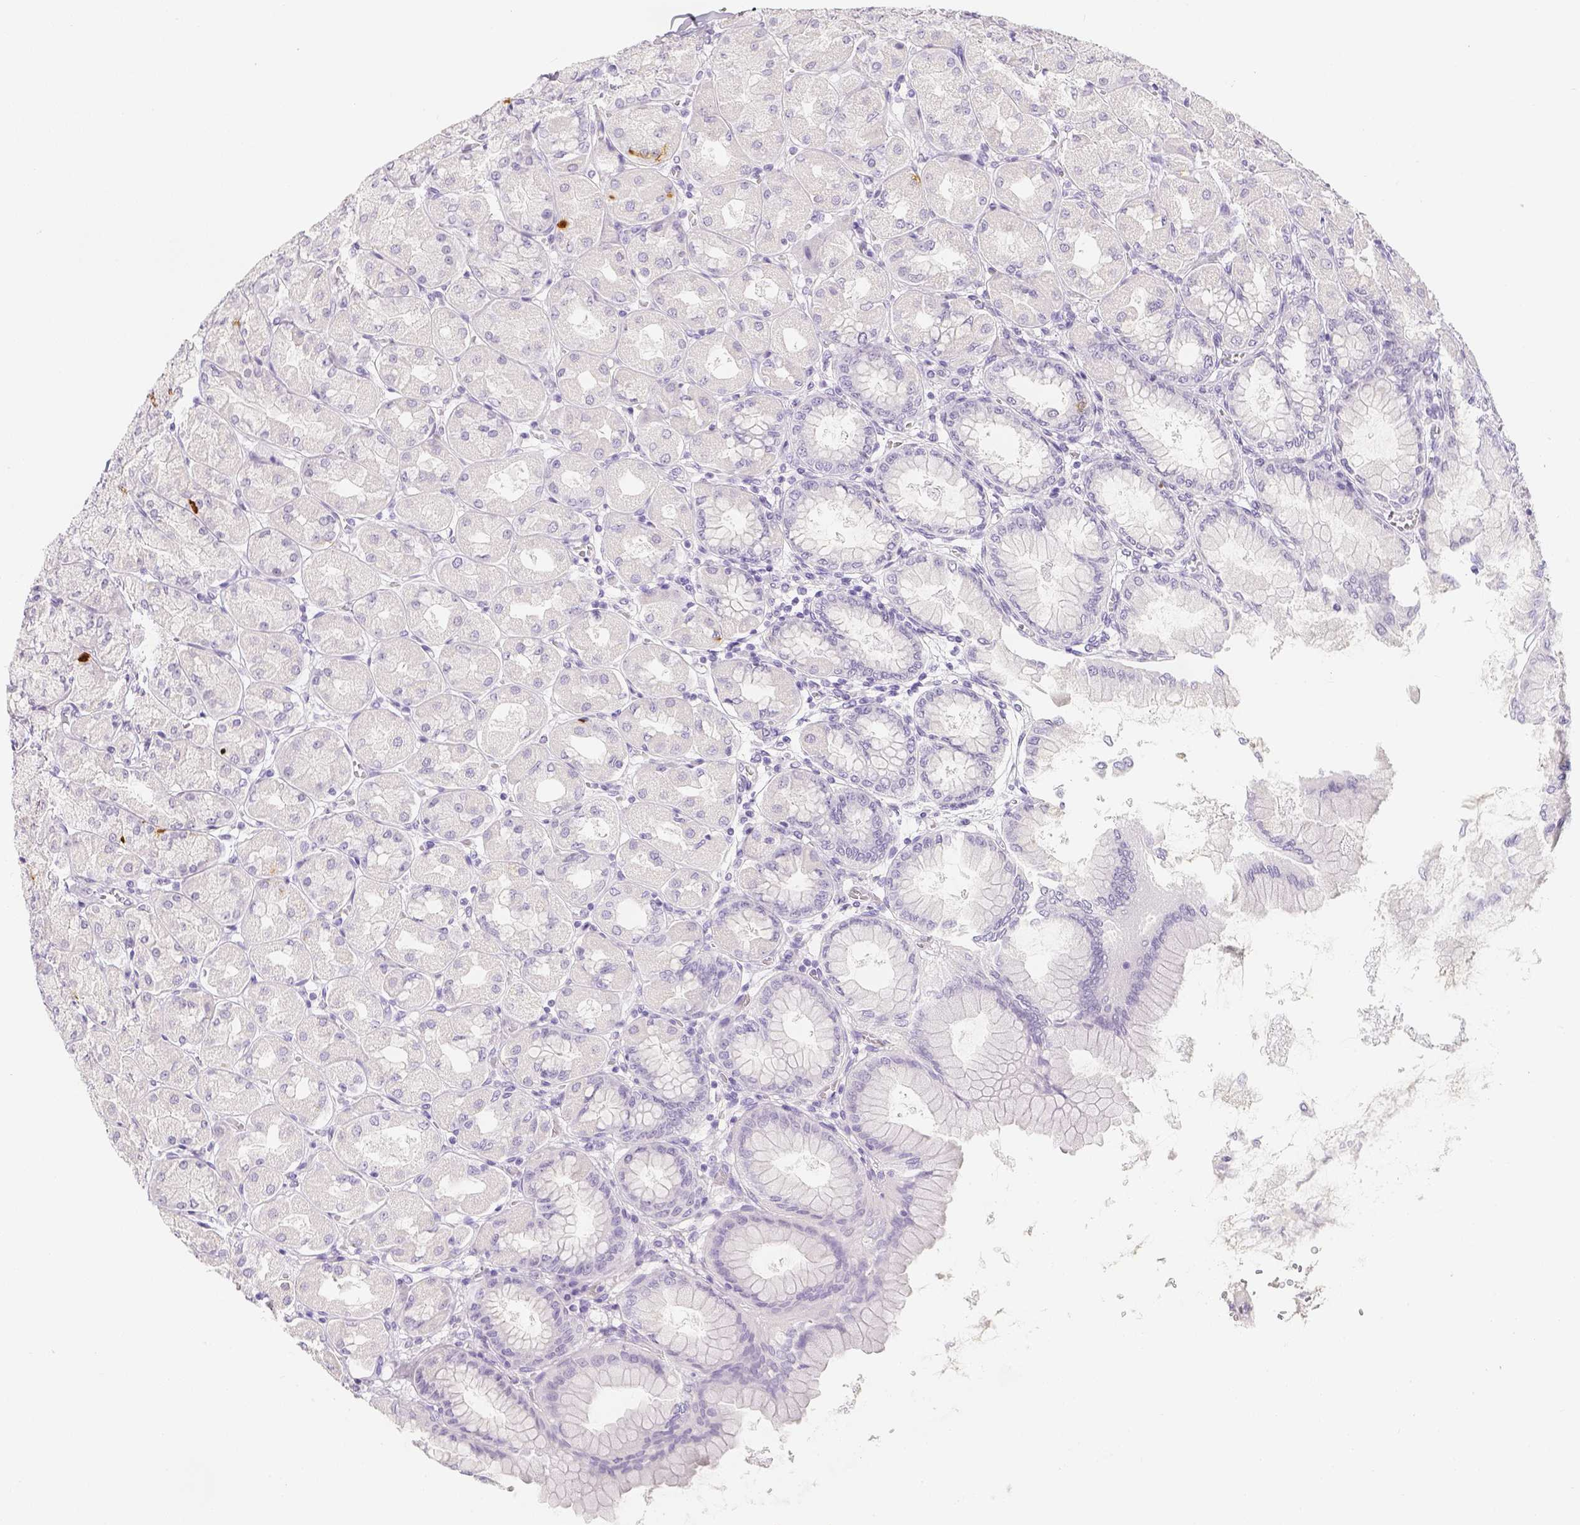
{"staining": {"intensity": "strong", "quantity": "<25%", "location": "cytoplasmic/membranous"}, "tissue": "stomach", "cell_type": "Glandular cells", "image_type": "normal", "snomed": [{"axis": "morphology", "description": "Normal tissue, NOS"}, {"axis": "topography", "description": "Stomach, upper"}], "caption": "Immunohistochemical staining of normal human stomach displays medium levels of strong cytoplasmic/membranous positivity in about <25% of glandular cells.", "gene": "SLC18A1", "patient": {"sex": "female", "age": 56}}